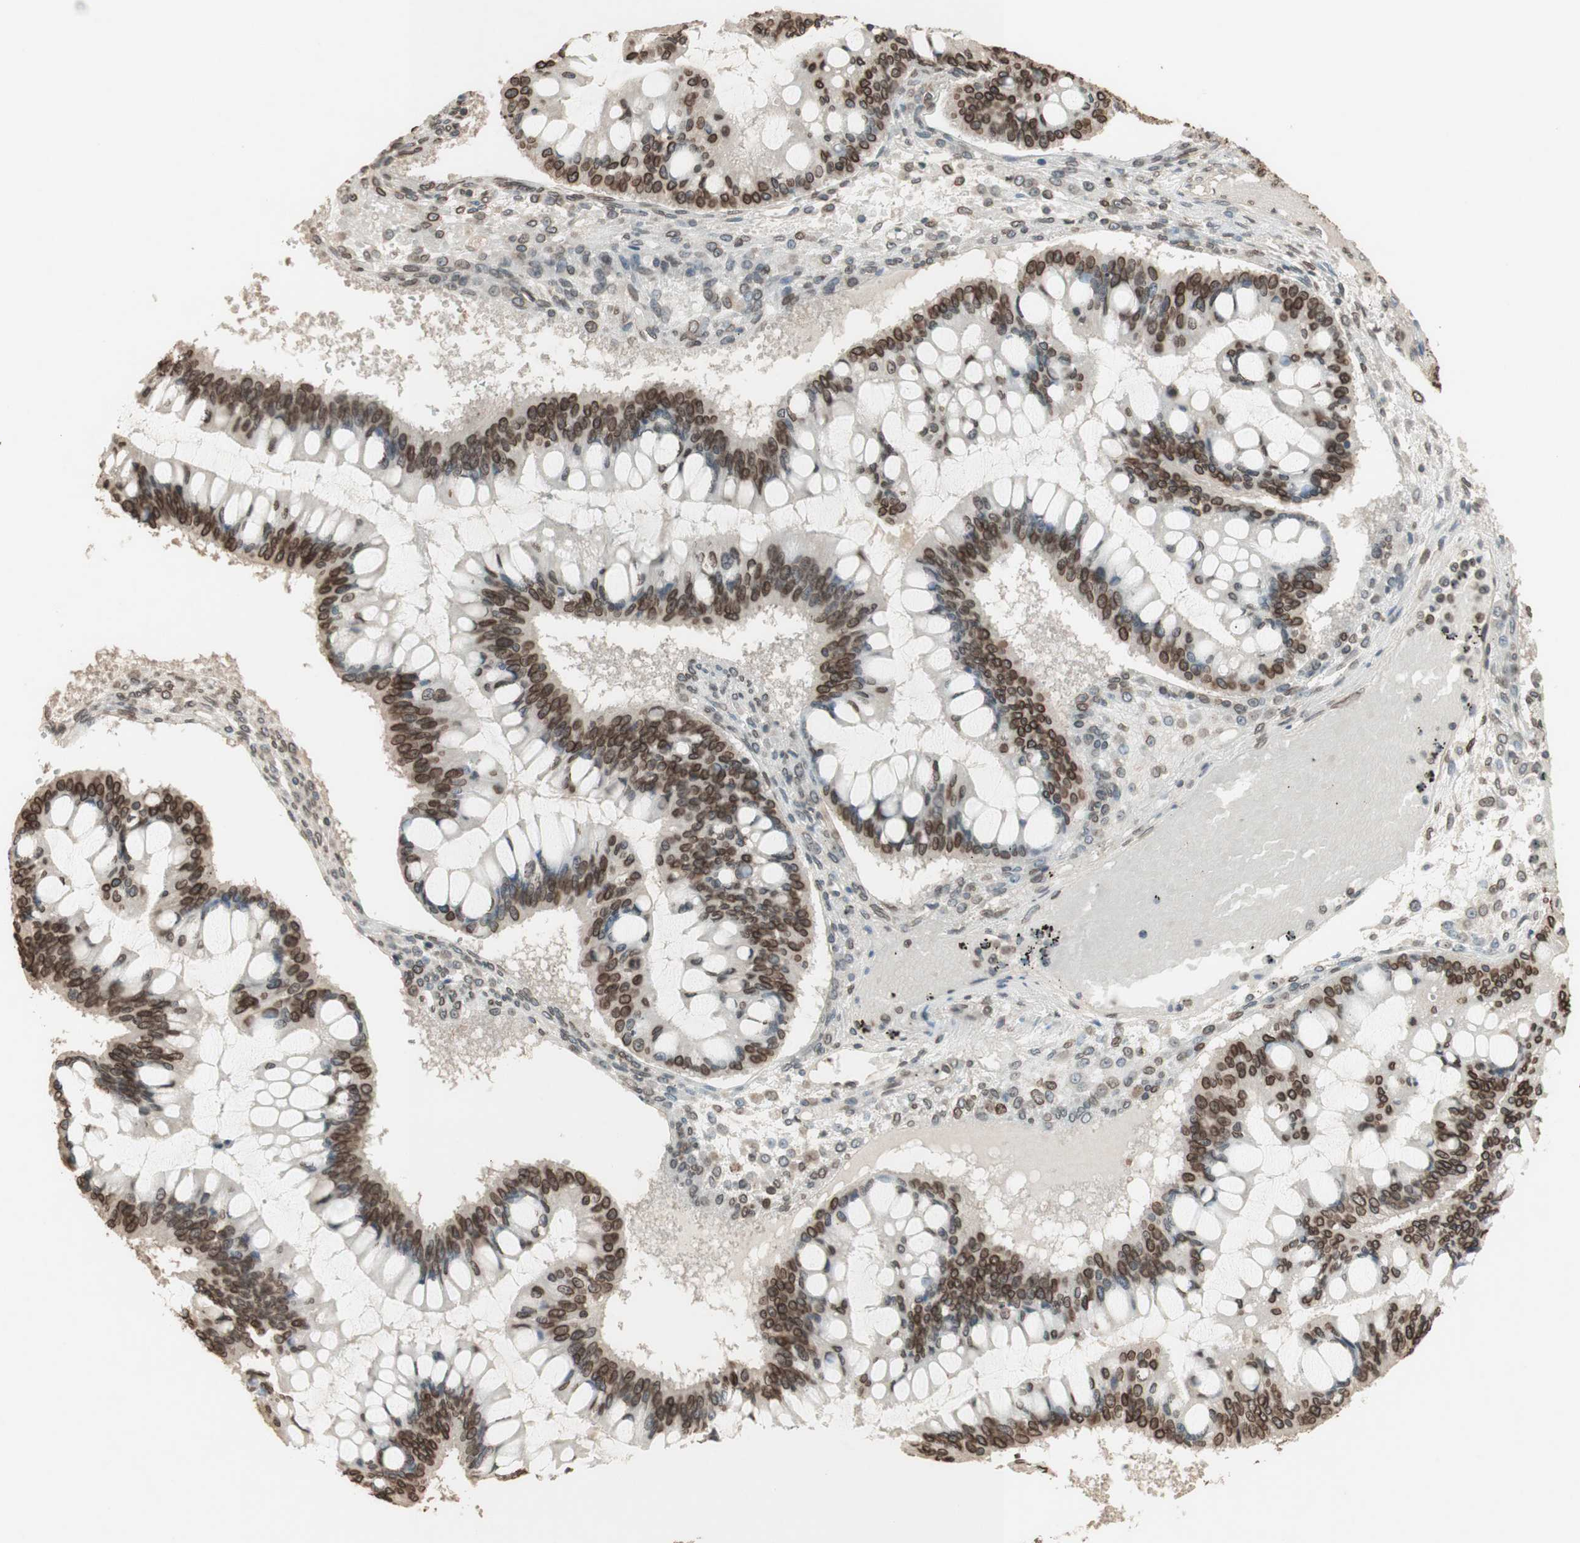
{"staining": {"intensity": "moderate", "quantity": ">75%", "location": "cytoplasmic/membranous,nuclear"}, "tissue": "ovarian cancer", "cell_type": "Tumor cells", "image_type": "cancer", "snomed": [{"axis": "morphology", "description": "Cystadenocarcinoma, mucinous, NOS"}, {"axis": "topography", "description": "Ovary"}], "caption": "High-power microscopy captured an immunohistochemistry (IHC) photomicrograph of ovarian mucinous cystadenocarcinoma, revealing moderate cytoplasmic/membranous and nuclear staining in approximately >75% of tumor cells.", "gene": "TMPO", "patient": {"sex": "female", "age": 73}}